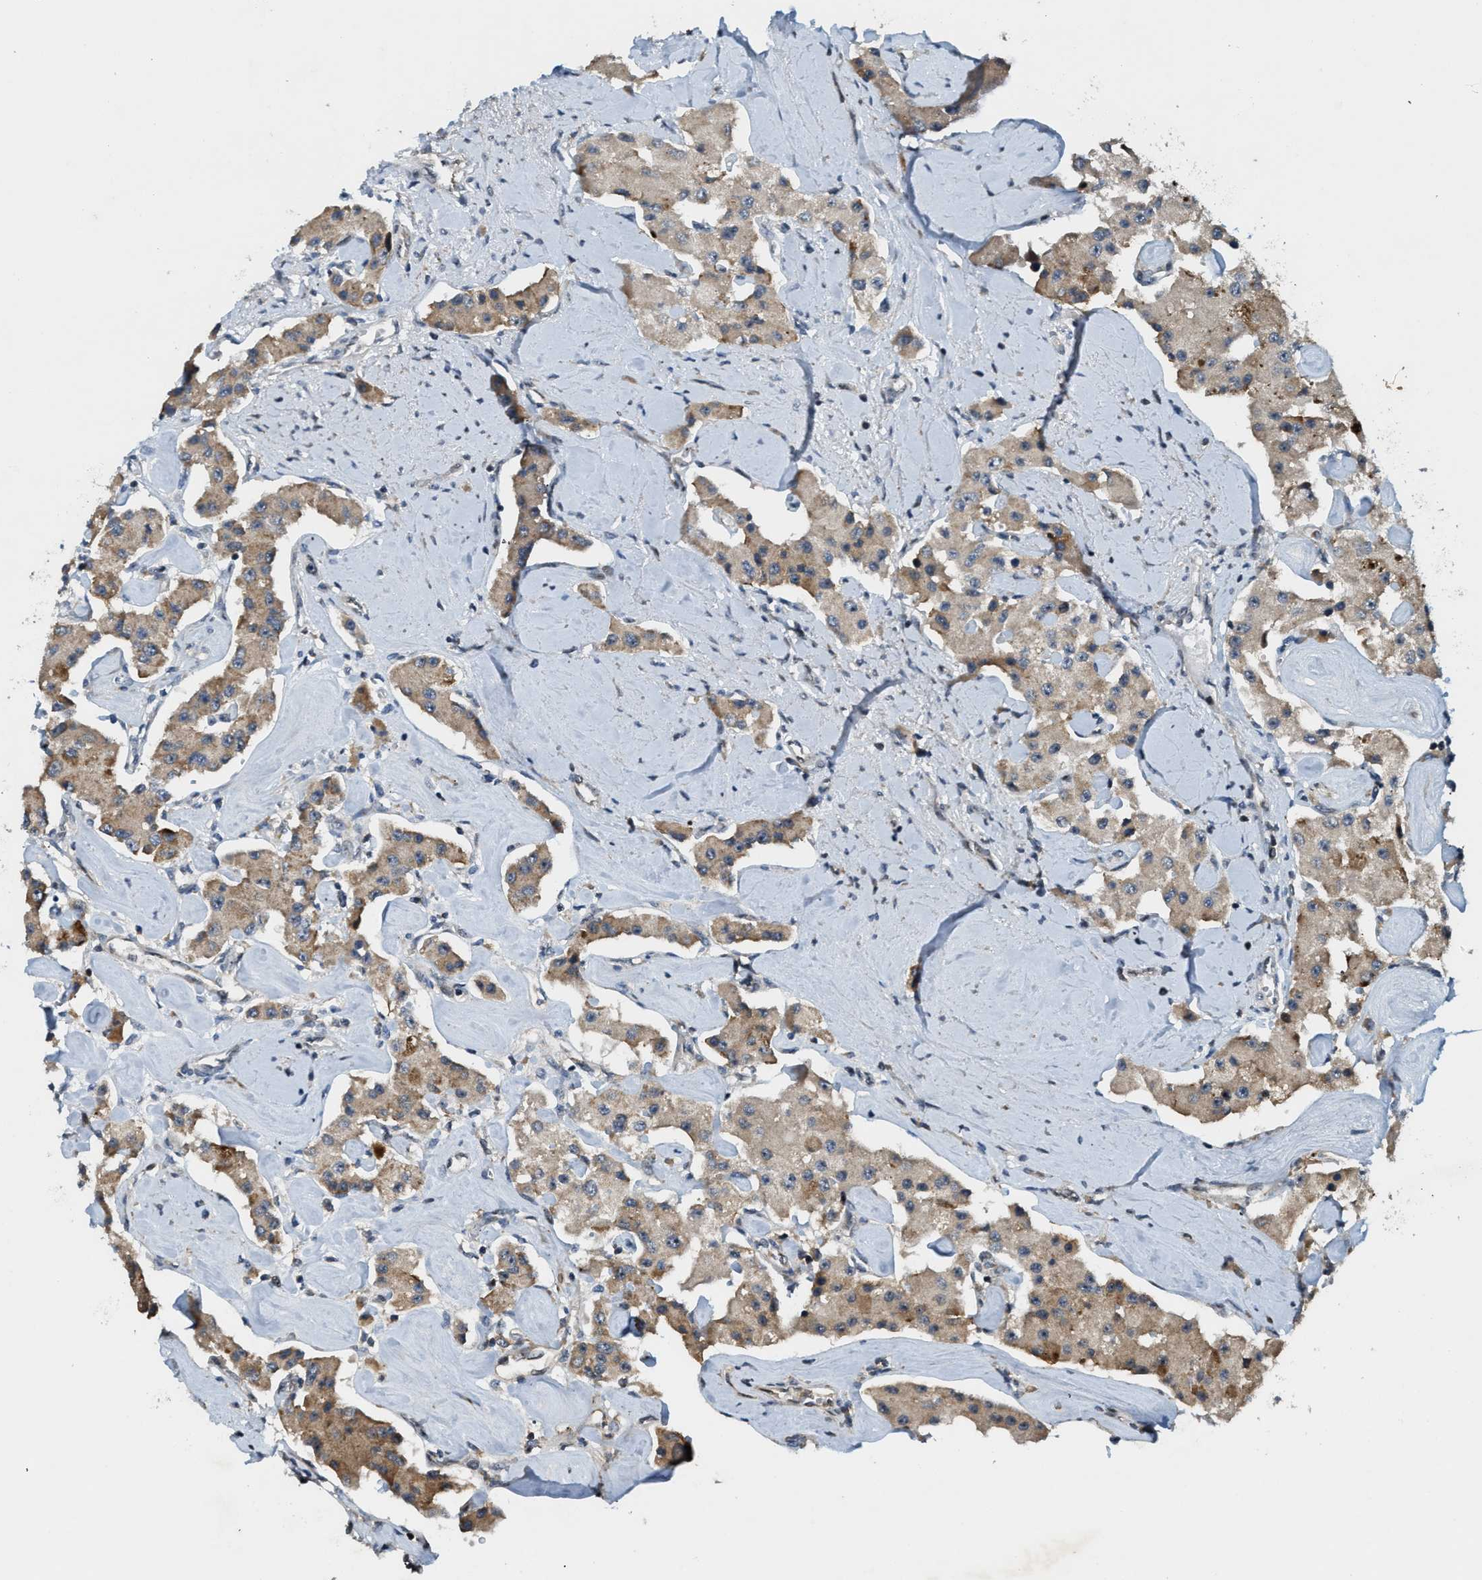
{"staining": {"intensity": "weak", "quantity": "25%-75%", "location": "cytoplasmic/membranous"}, "tissue": "carcinoid", "cell_type": "Tumor cells", "image_type": "cancer", "snomed": [{"axis": "morphology", "description": "Carcinoid, malignant, NOS"}, {"axis": "topography", "description": "Pancreas"}], "caption": "Tumor cells reveal low levels of weak cytoplasmic/membranous staining in about 25%-75% of cells in carcinoid.", "gene": "TRAPPC14", "patient": {"sex": "male", "age": 41}}